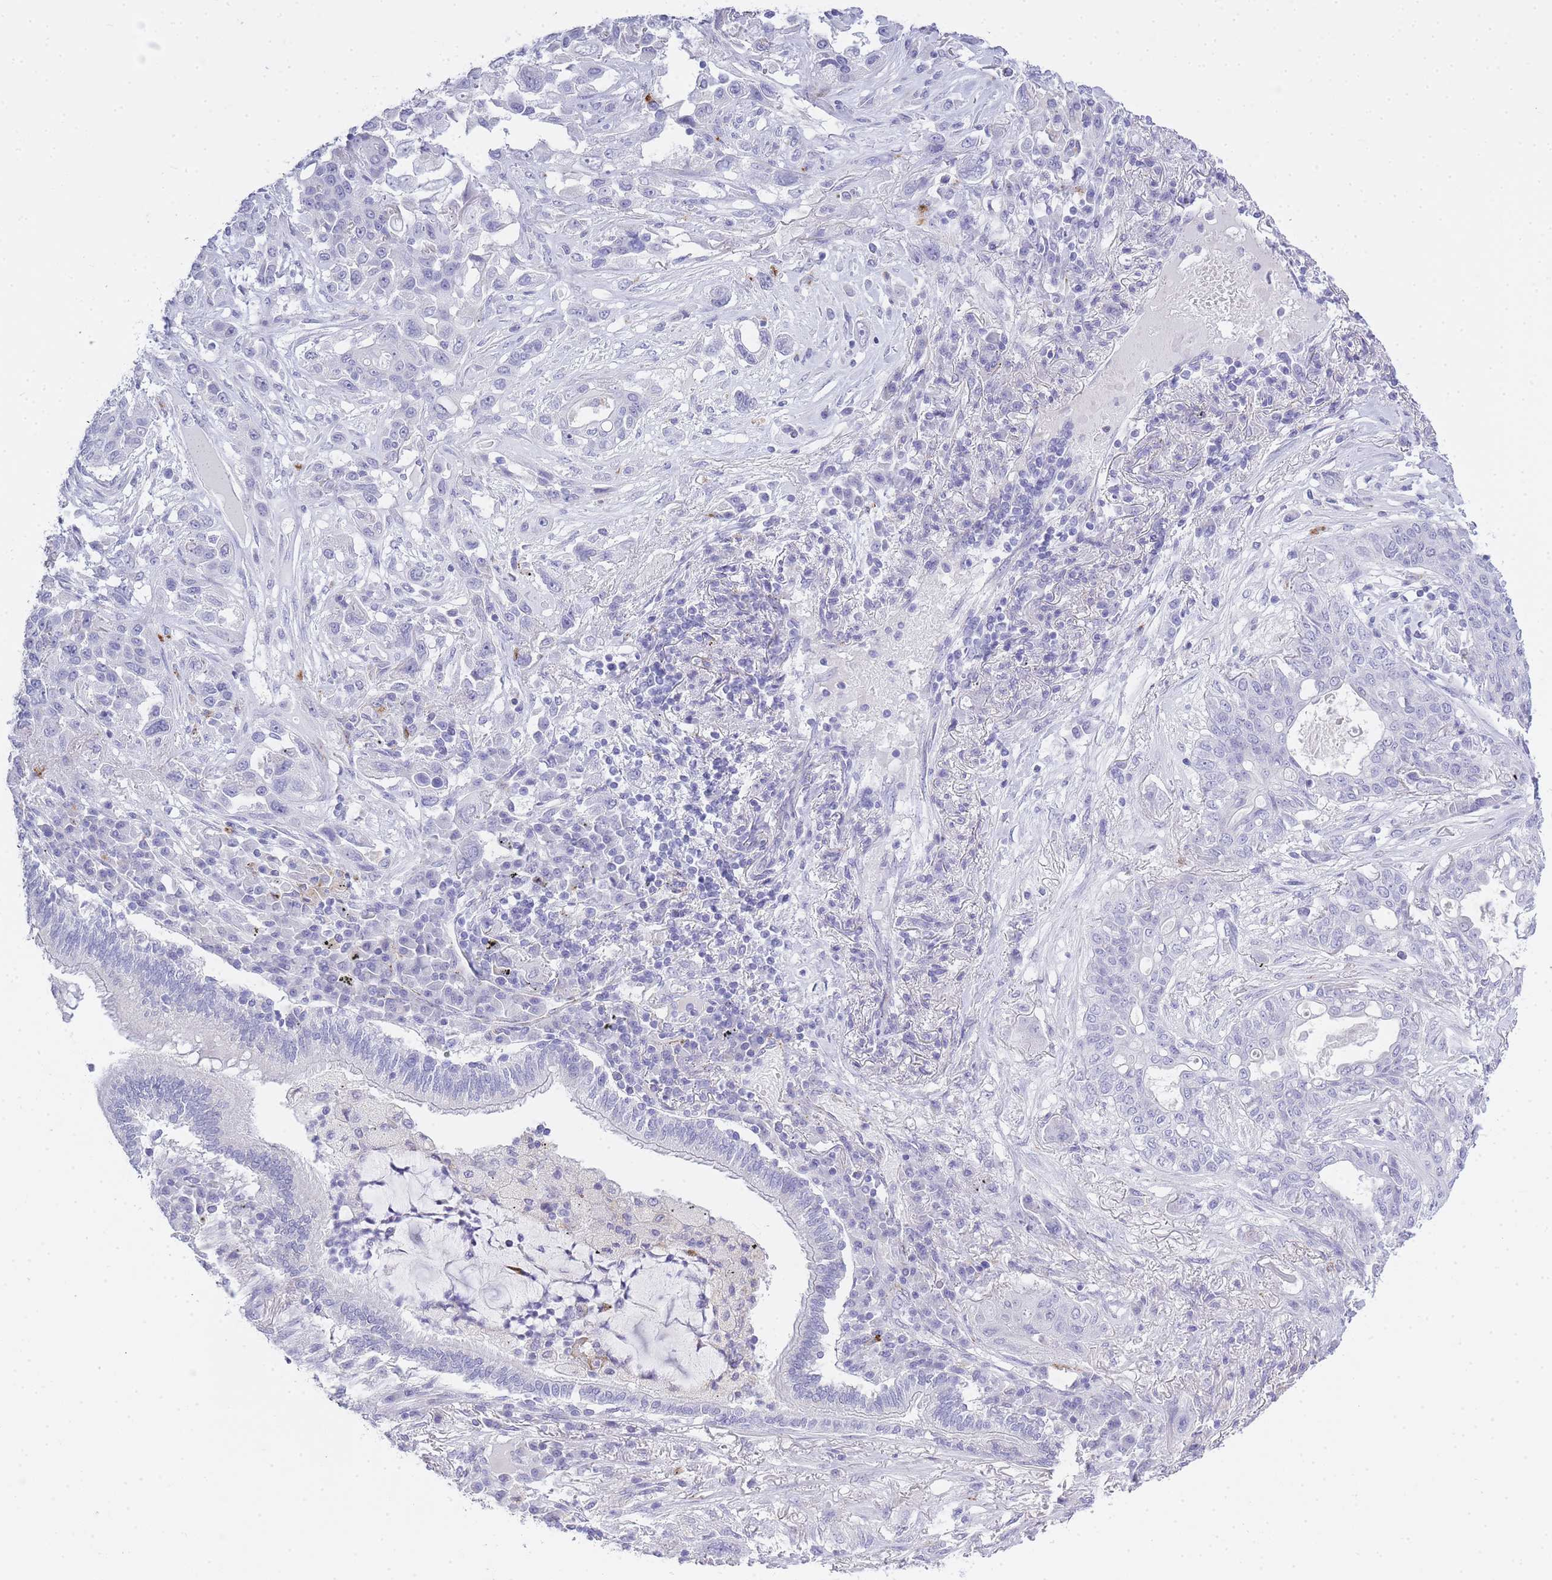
{"staining": {"intensity": "negative", "quantity": "none", "location": "none"}, "tissue": "lung cancer", "cell_type": "Tumor cells", "image_type": "cancer", "snomed": [{"axis": "morphology", "description": "Squamous cell carcinoma, NOS"}, {"axis": "topography", "description": "Lung"}], "caption": "Lung squamous cell carcinoma was stained to show a protein in brown. There is no significant expression in tumor cells. Brightfield microscopy of immunohistochemistry stained with DAB (3,3'-diaminobenzidine) (brown) and hematoxylin (blue), captured at high magnification.", "gene": "RHO", "patient": {"sex": "female", "age": 70}}